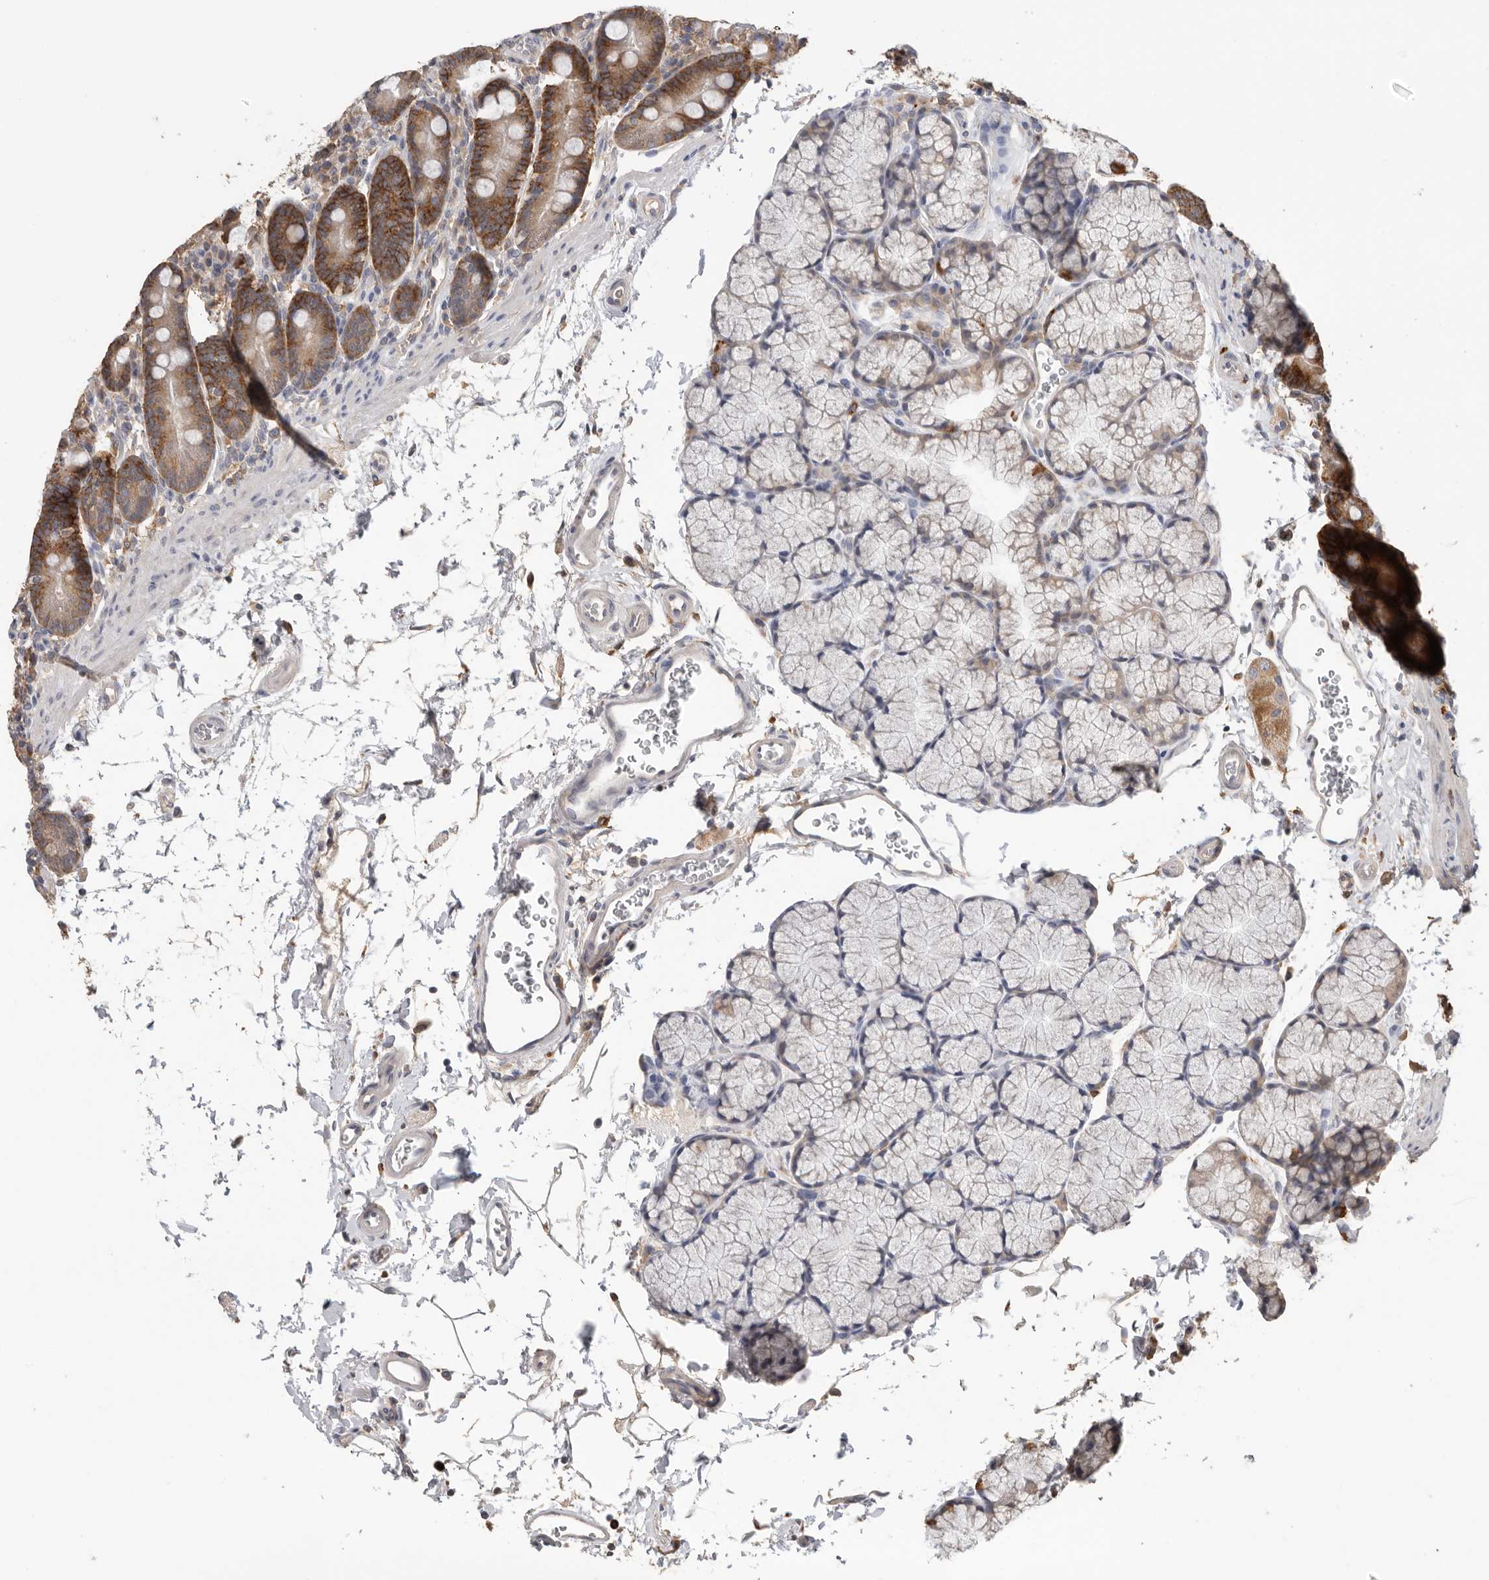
{"staining": {"intensity": "strong", "quantity": ">75%", "location": "cytoplasmic/membranous"}, "tissue": "duodenum", "cell_type": "Glandular cells", "image_type": "normal", "snomed": [{"axis": "morphology", "description": "Normal tissue, NOS"}, {"axis": "topography", "description": "Duodenum"}], "caption": "A histopathology image of duodenum stained for a protein exhibits strong cytoplasmic/membranous brown staining in glandular cells. (DAB IHC, brown staining for protein, blue staining for nuclei).", "gene": "TFRC", "patient": {"sex": "male", "age": 35}}